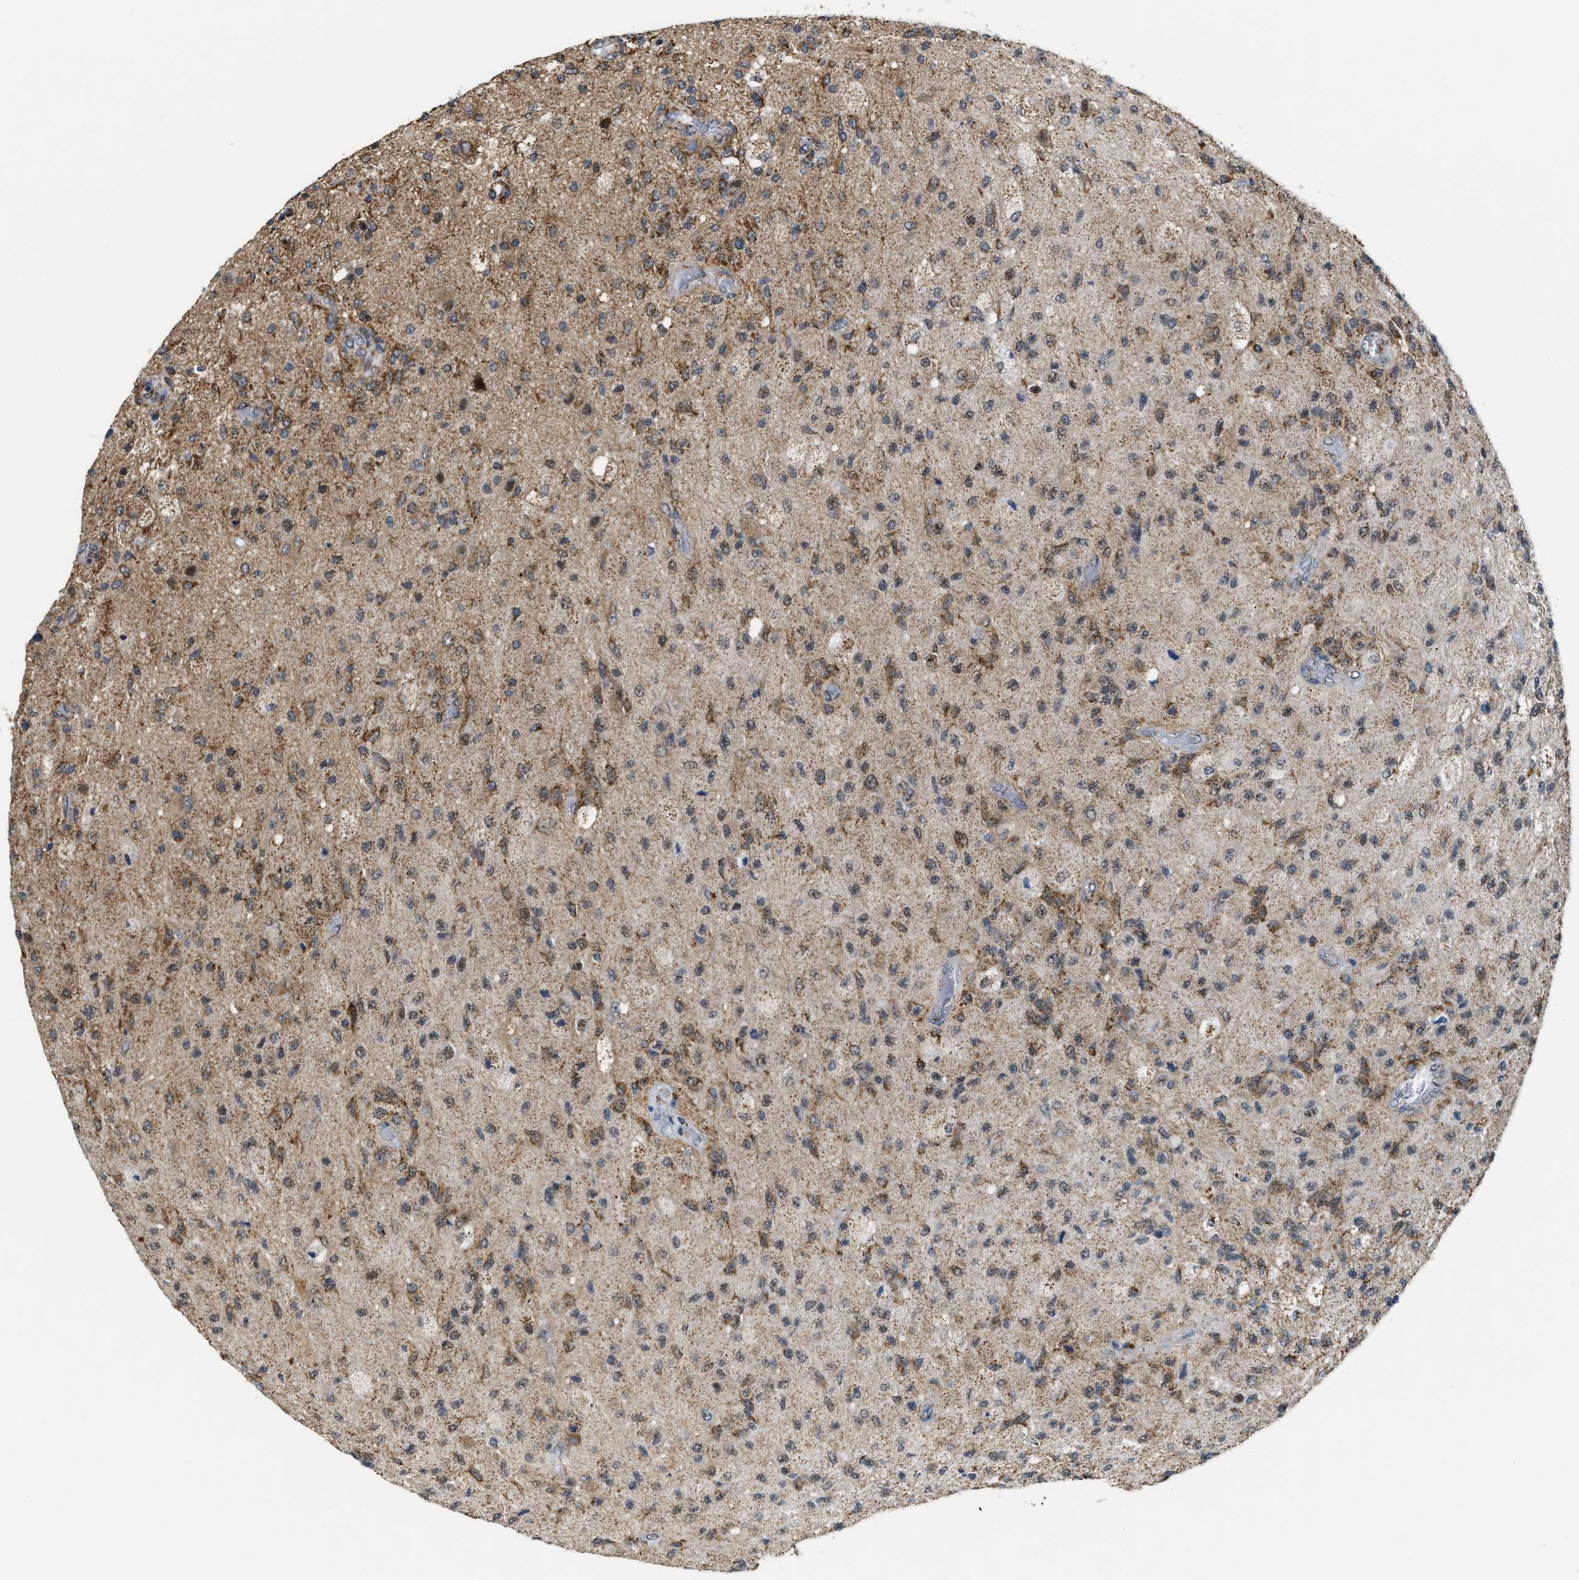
{"staining": {"intensity": "moderate", "quantity": "<25%", "location": "cytoplasmic/membranous"}, "tissue": "glioma", "cell_type": "Tumor cells", "image_type": "cancer", "snomed": [{"axis": "morphology", "description": "Normal tissue, NOS"}, {"axis": "morphology", "description": "Glioma, malignant, High grade"}, {"axis": "topography", "description": "Cerebral cortex"}], "caption": "The image demonstrates staining of malignant glioma (high-grade), revealing moderate cytoplasmic/membranous protein positivity (brown color) within tumor cells. (IHC, brightfield microscopy, high magnification).", "gene": "HIBADH", "patient": {"sex": "male", "age": 77}}